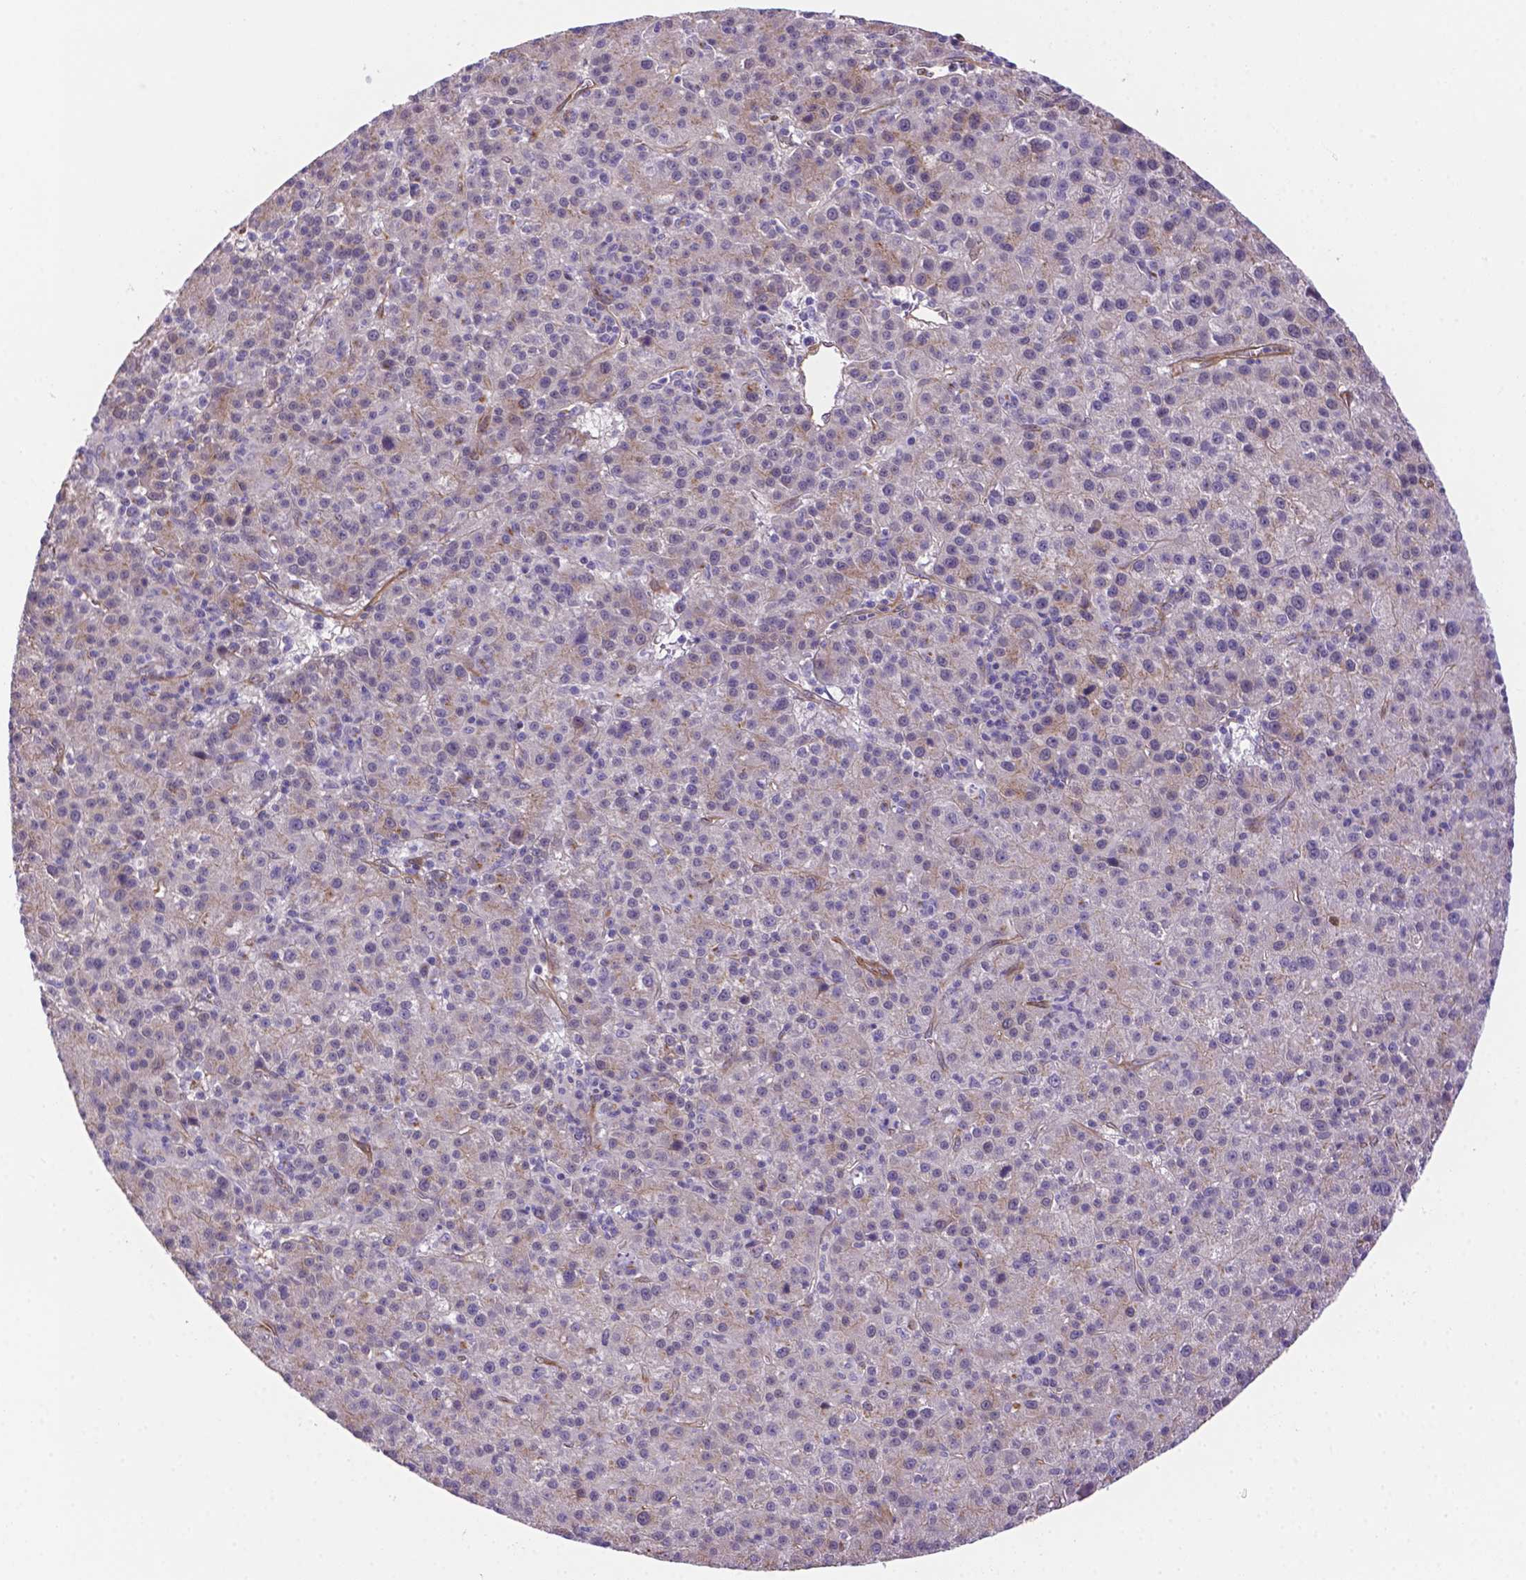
{"staining": {"intensity": "weak", "quantity": "25%-75%", "location": "cytoplasmic/membranous"}, "tissue": "liver cancer", "cell_type": "Tumor cells", "image_type": "cancer", "snomed": [{"axis": "morphology", "description": "Carcinoma, Hepatocellular, NOS"}, {"axis": "topography", "description": "Liver"}], "caption": "DAB immunohistochemical staining of hepatocellular carcinoma (liver) demonstrates weak cytoplasmic/membranous protein staining in approximately 25%-75% of tumor cells.", "gene": "YAP1", "patient": {"sex": "female", "age": 60}}